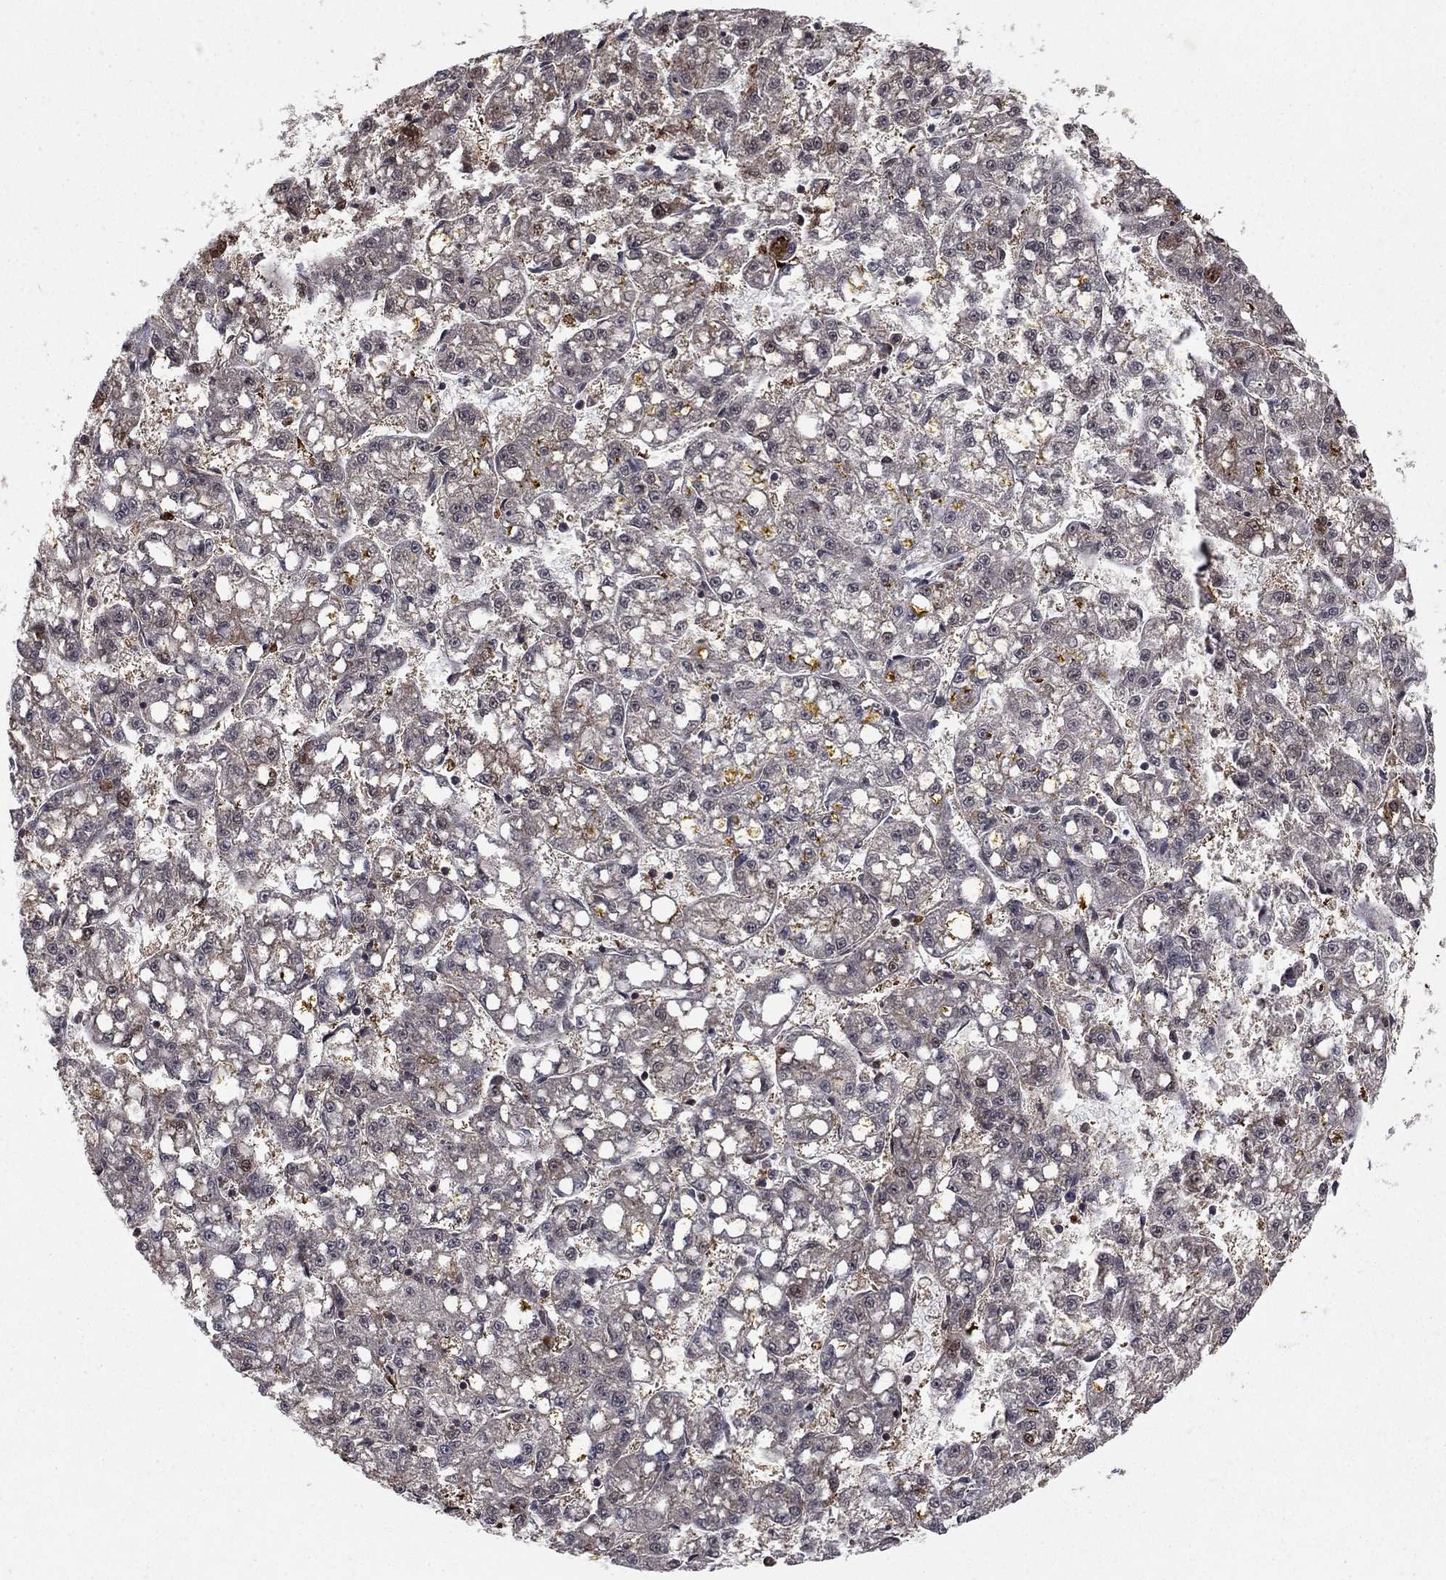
{"staining": {"intensity": "moderate", "quantity": "<25%", "location": "nuclear"}, "tissue": "liver cancer", "cell_type": "Tumor cells", "image_type": "cancer", "snomed": [{"axis": "morphology", "description": "Carcinoma, Hepatocellular, NOS"}, {"axis": "topography", "description": "Liver"}], "caption": "An image showing moderate nuclear staining in about <25% of tumor cells in hepatocellular carcinoma (liver), as visualized by brown immunohistochemical staining.", "gene": "CCDC66", "patient": {"sex": "female", "age": 65}}